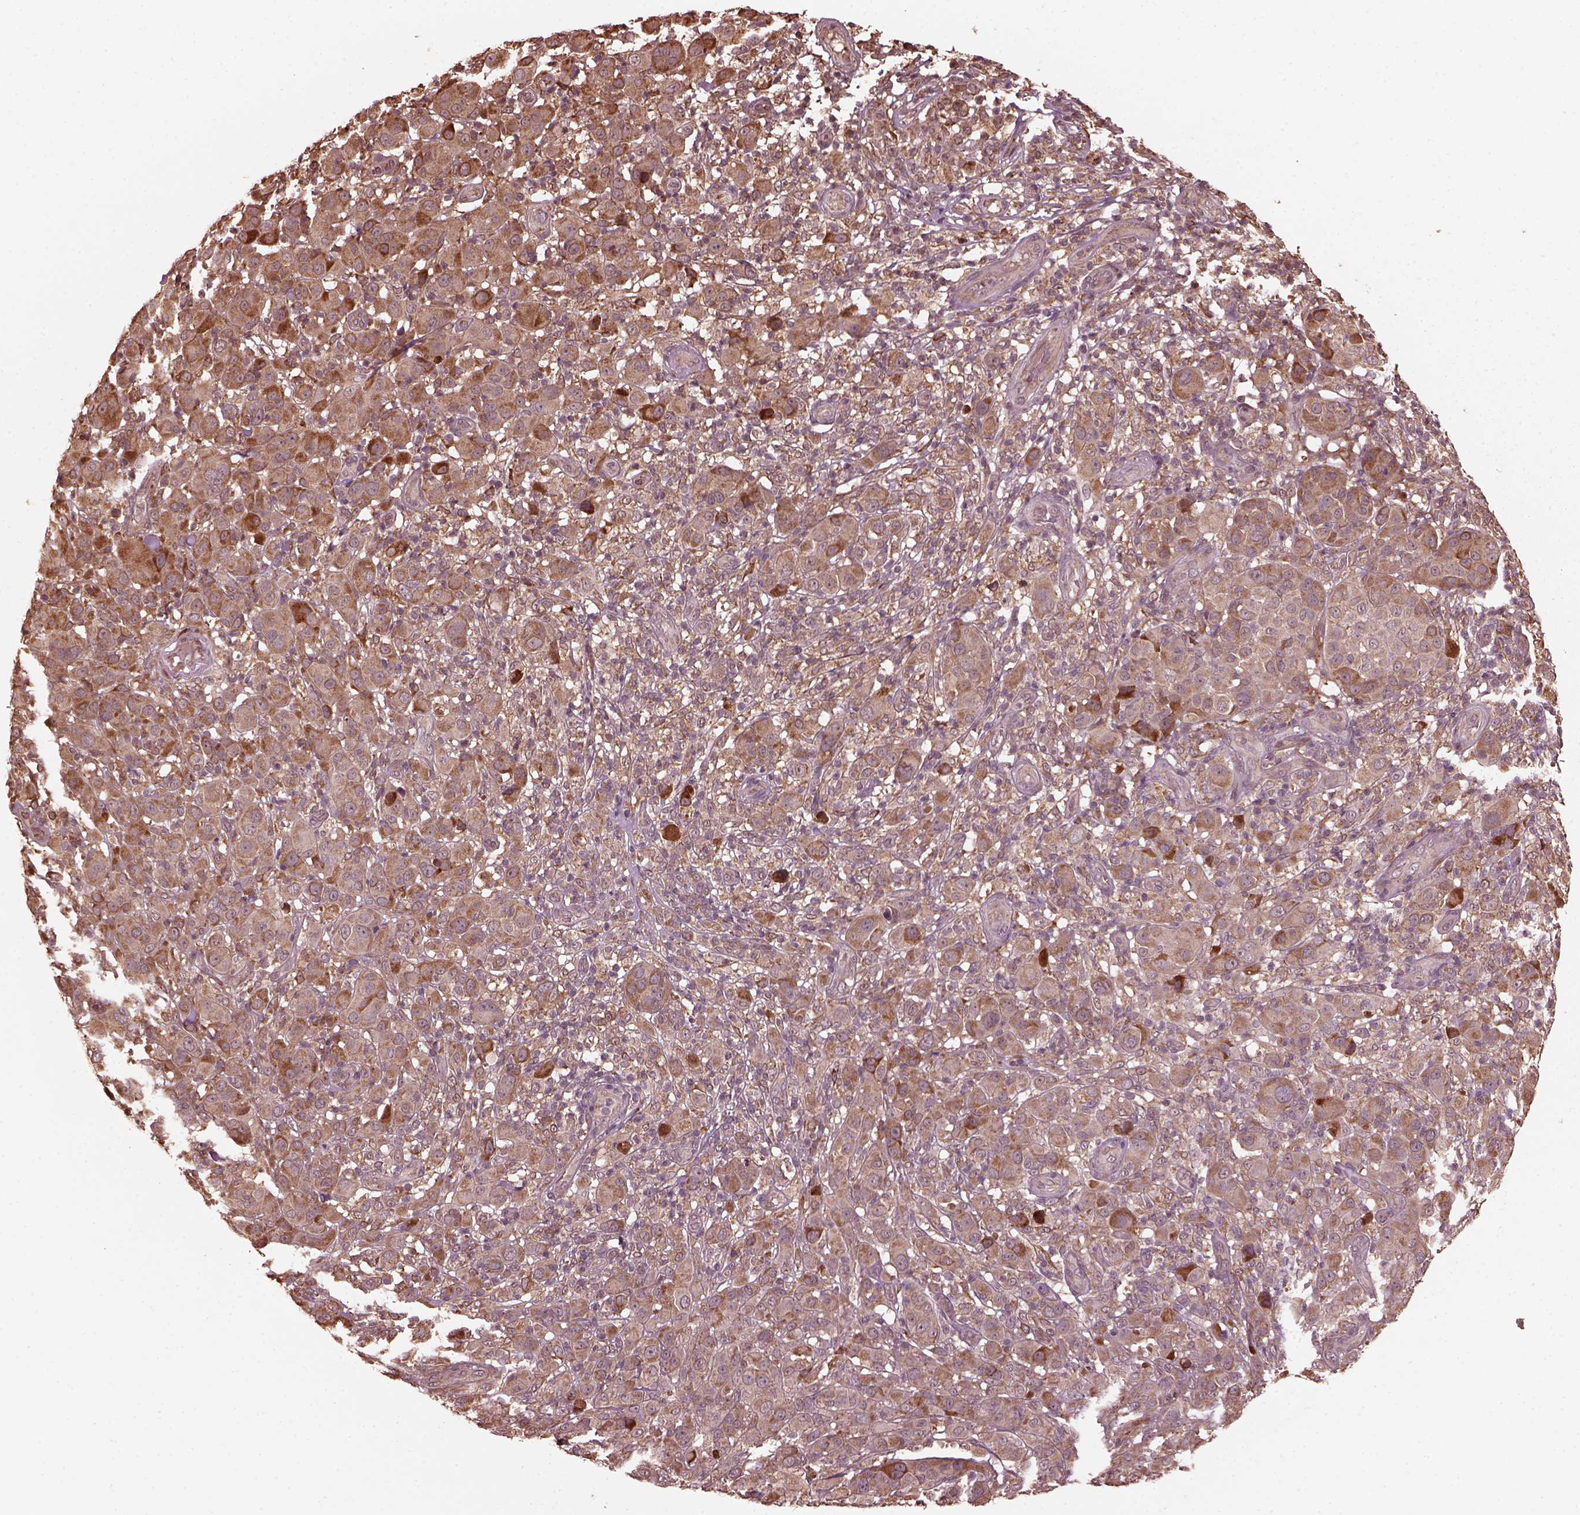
{"staining": {"intensity": "moderate", "quantity": ">75%", "location": "cytoplasmic/membranous"}, "tissue": "melanoma", "cell_type": "Tumor cells", "image_type": "cancer", "snomed": [{"axis": "morphology", "description": "Malignant melanoma, NOS"}, {"axis": "topography", "description": "Skin"}], "caption": "Approximately >75% of tumor cells in melanoma exhibit moderate cytoplasmic/membranous protein expression as visualized by brown immunohistochemical staining.", "gene": "ZNF292", "patient": {"sex": "female", "age": 87}}